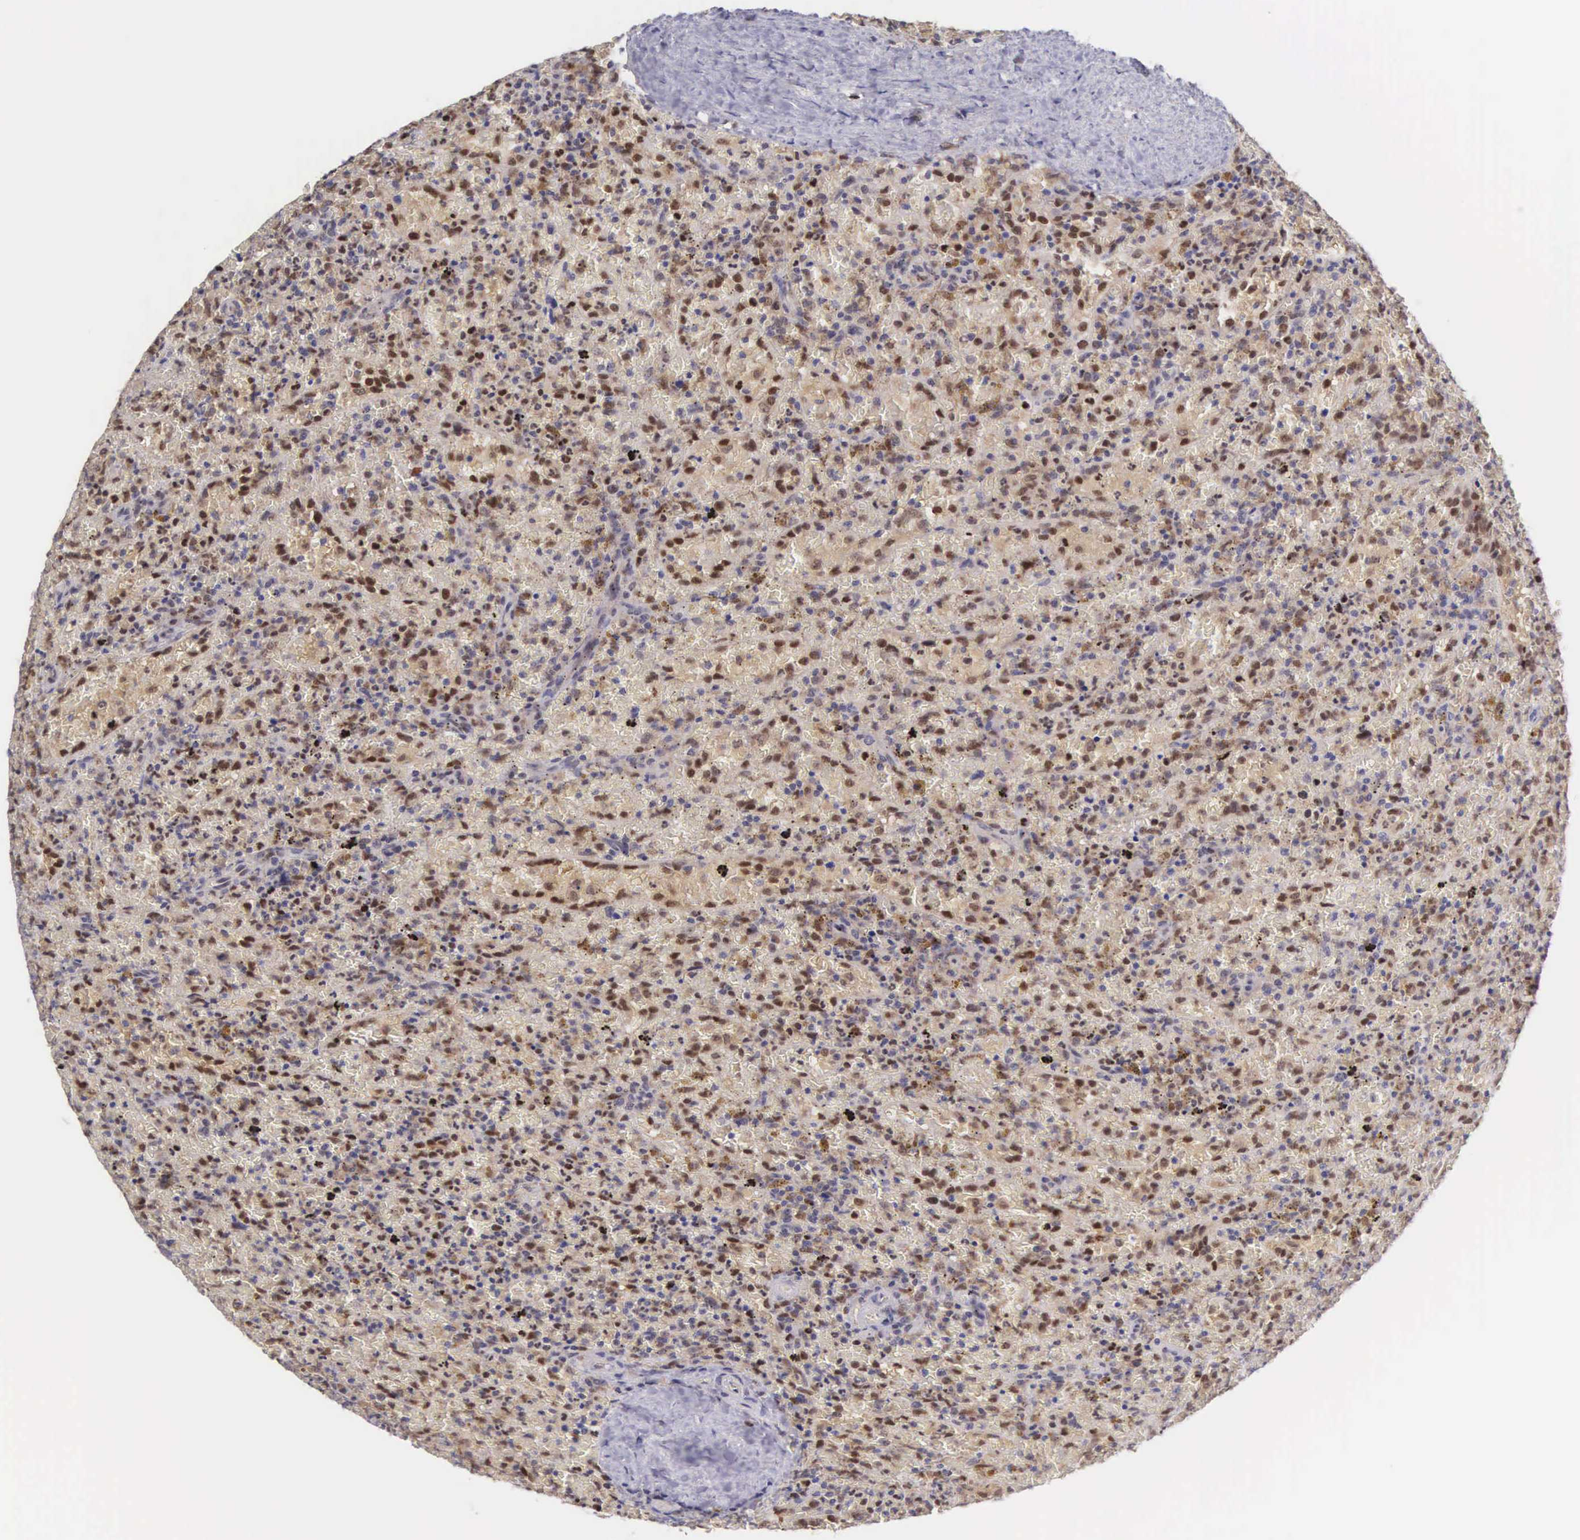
{"staining": {"intensity": "moderate", "quantity": "25%-75%", "location": "nuclear"}, "tissue": "lymphoma", "cell_type": "Tumor cells", "image_type": "cancer", "snomed": [{"axis": "morphology", "description": "Malignant lymphoma, non-Hodgkin's type, High grade"}, {"axis": "topography", "description": "Spleen"}, {"axis": "topography", "description": "Lymph node"}], "caption": "Lymphoma was stained to show a protein in brown. There is medium levels of moderate nuclear staining in about 25%-75% of tumor cells.", "gene": "GRK3", "patient": {"sex": "female", "age": 70}}